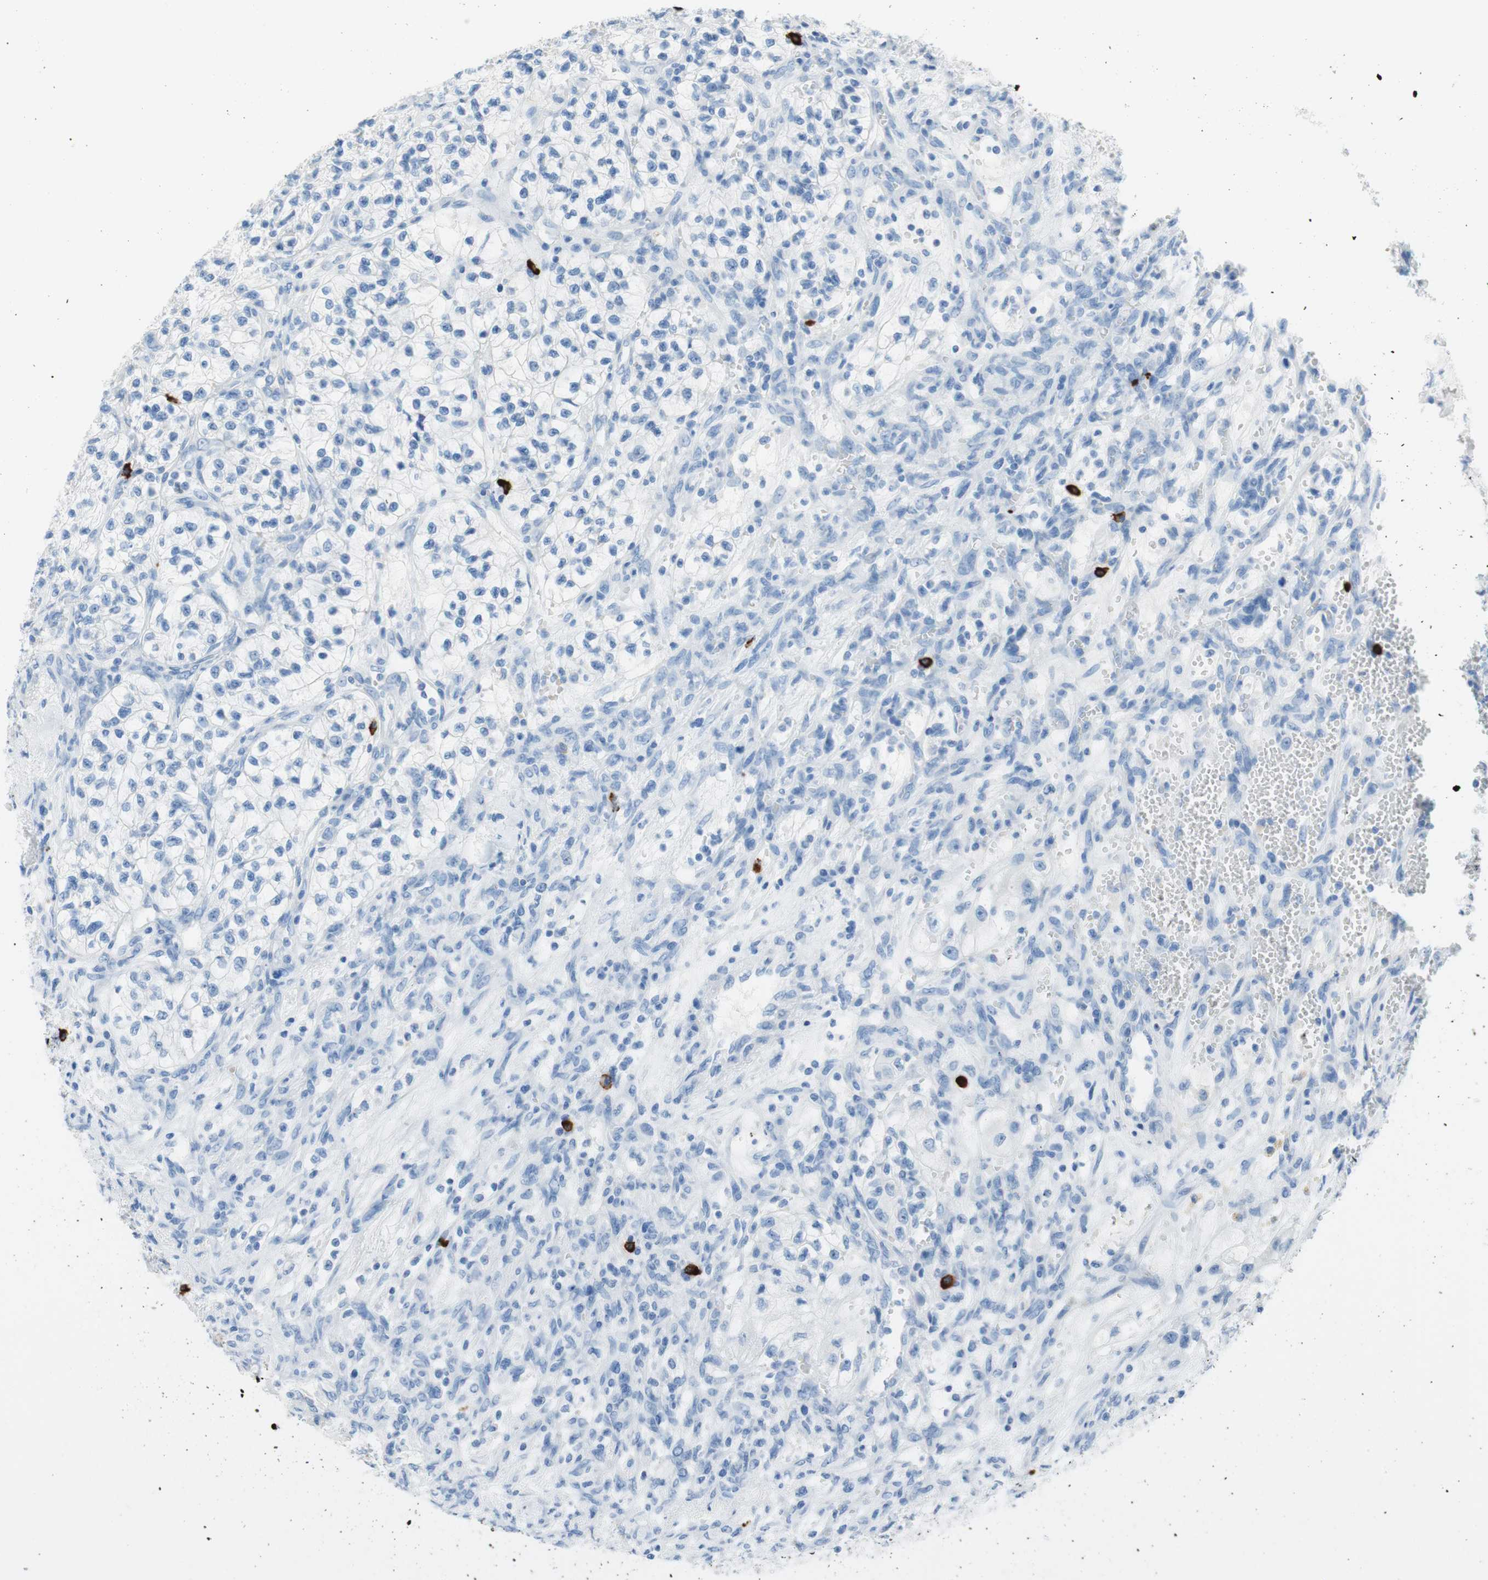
{"staining": {"intensity": "negative", "quantity": "none", "location": "none"}, "tissue": "renal cancer", "cell_type": "Tumor cells", "image_type": "cancer", "snomed": [{"axis": "morphology", "description": "Adenocarcinoma, NOS"}, {"axis": "topography", "description": "Kidney"}], "caption": "A histopathology image of human adenocarcinoma (renal) is negative for staining in tumor cells.", "gene": "CEACAM1", "patient": {"sex": "female", "age": 57}}